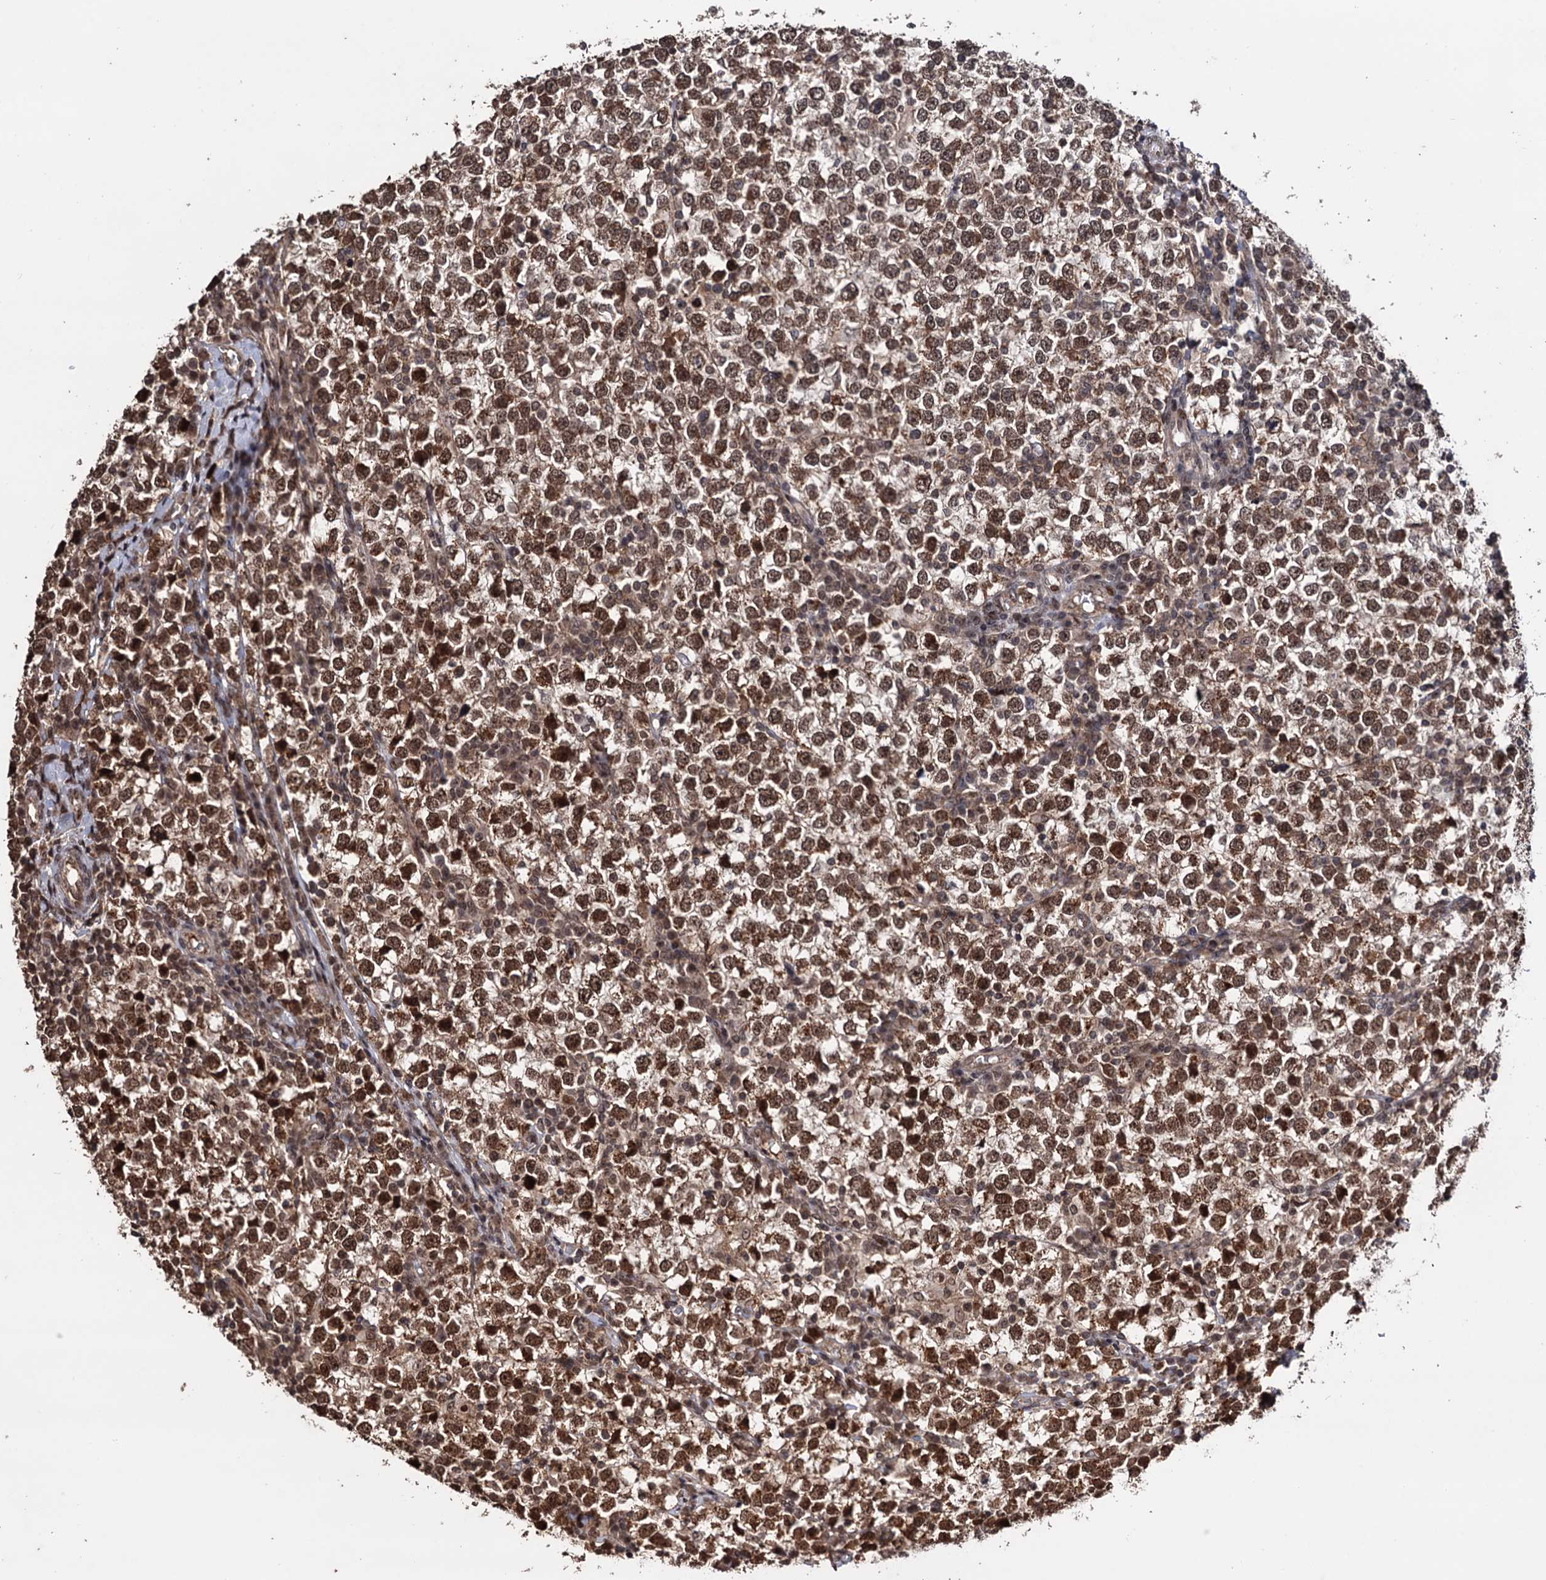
{"staining": {"intensity": "moderate", "quantity": ">75%", "location": "nuclear"}, "tissue": "testis cancer", "cell_type": "Tumor cells", "image_type": "cancer", "snomed": [{"axis": "morphology", "description": "Seminoma, NOS"}, {"axis": "topography", "description": "Testis"}], "caption": "Immunohistochemical staining of human testis cancer (seminoma) shows moderate nuclear protein staining in approximately >75% of tumor cells. The protein is shown in brown color, while the nuclei are stained blue.", "gene": "KLF5", "patient": {"sex": "male", "age": 65}}